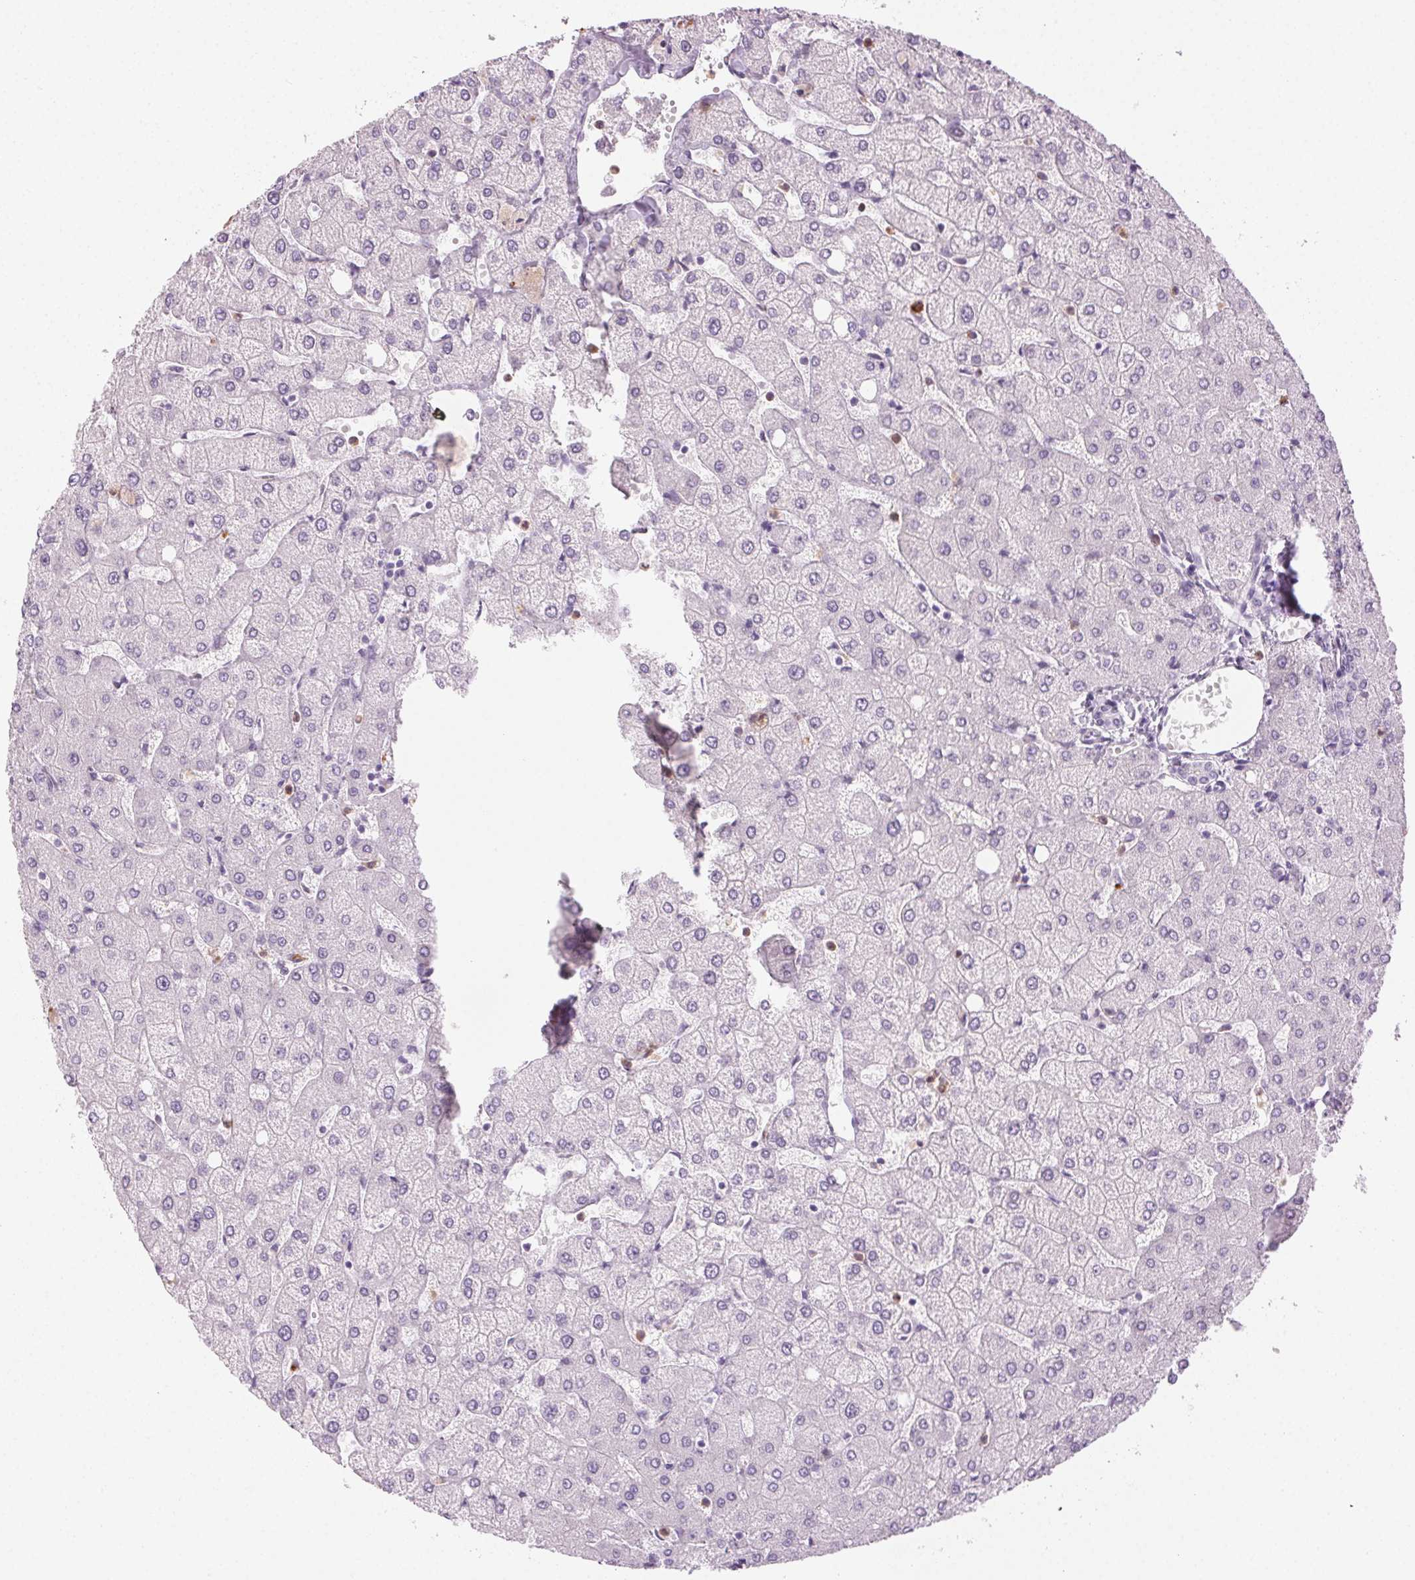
{"staining": {"intensity": "negative", "quantity": "none", "location": "none"}, "tissue": "liver", "cell_type": "Cholangiocytes", "image_type": "normal", "snomed": [{"axis": "morphology", "description": "Normal tissue, NOS"}, {"axis": "topography", "description": "Liver"}], "caption": "A high-resolution image shows IHC staining of normal liver, which shows no significant expression in cholangiocytes.", "gene": "MPO", "patient": {"sex": "female", "age": 54}}